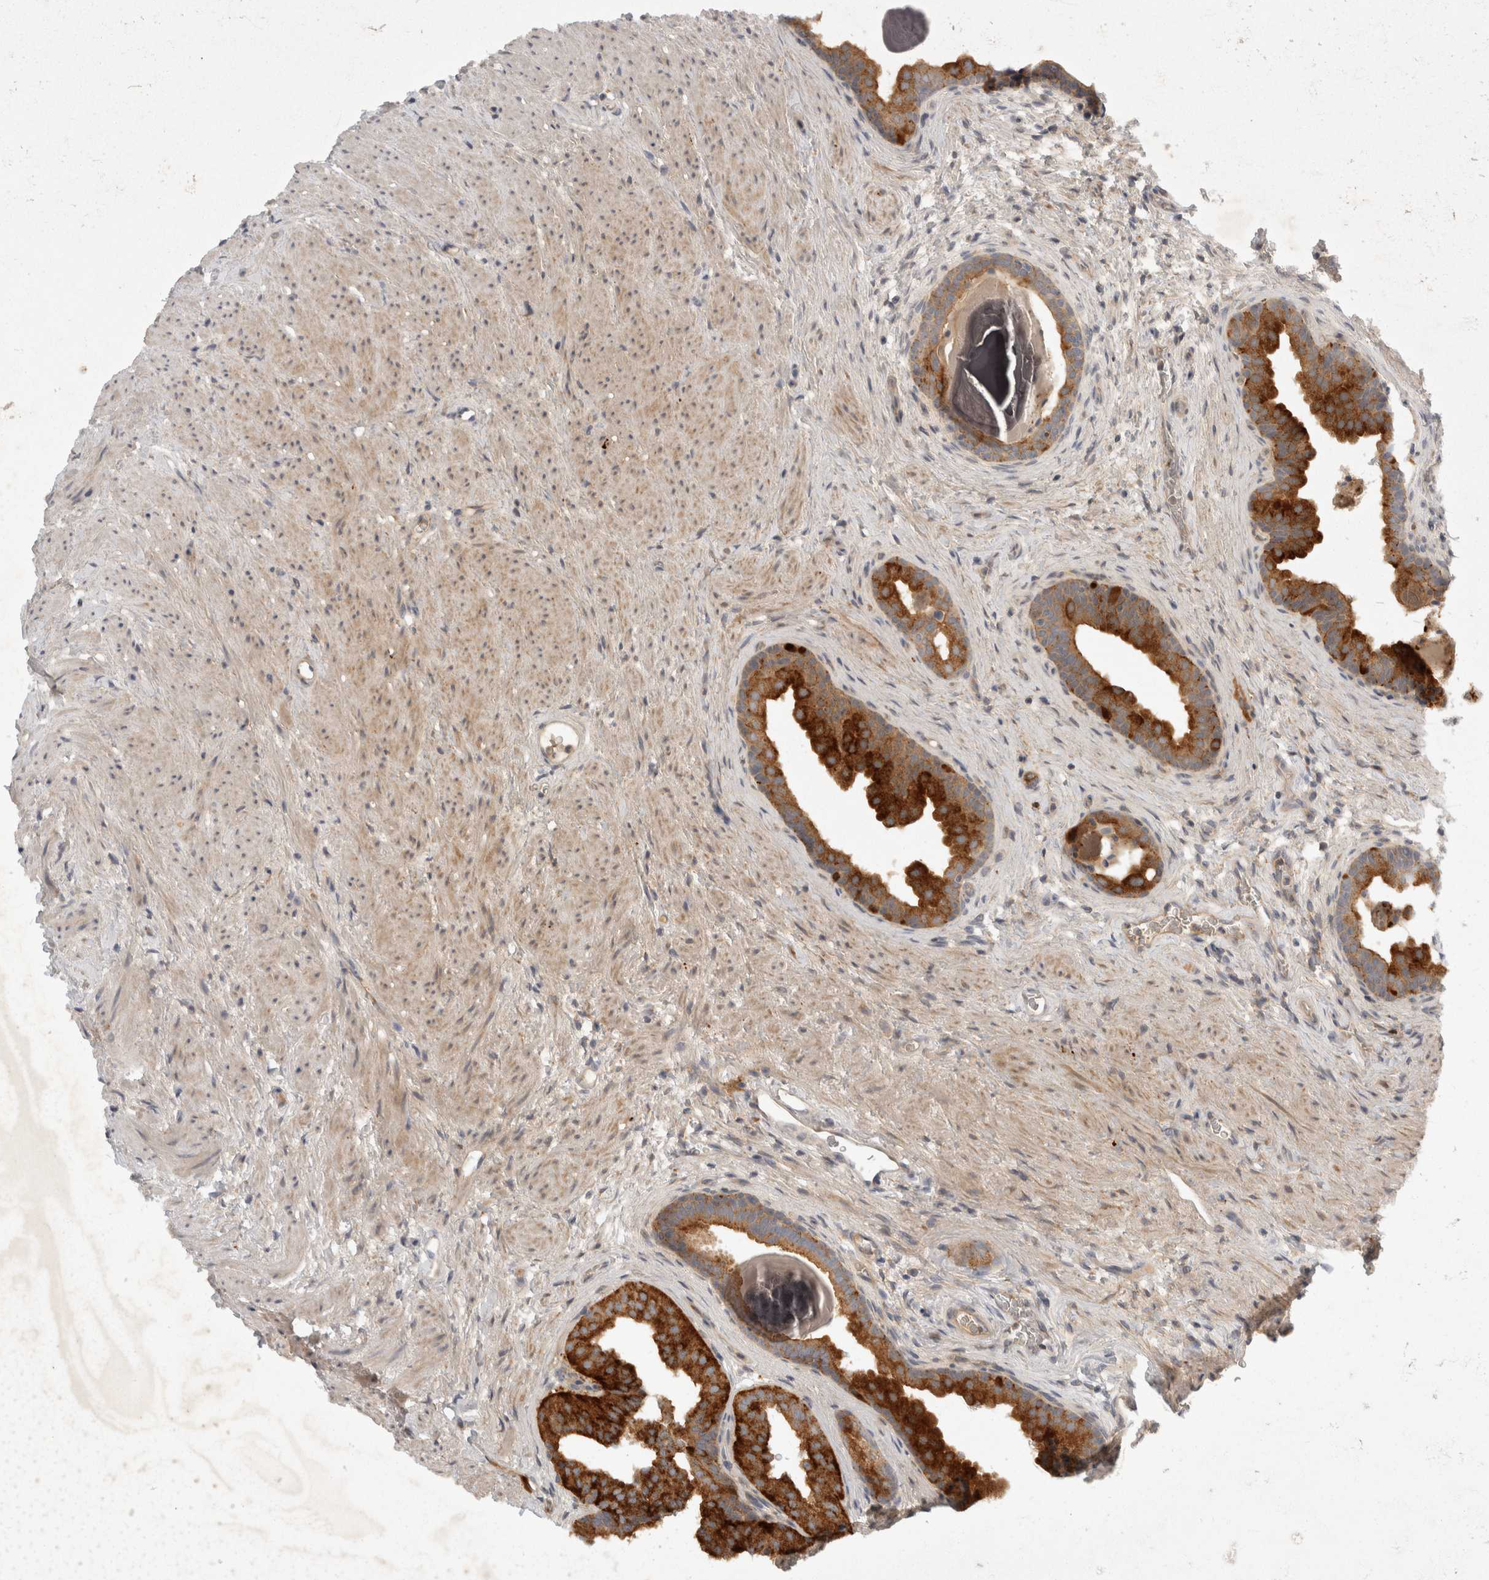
{"staining": {"intensity": "strong", "quantity": "25%-75%", "location": "cytoplasmic/membranous"}, "tissue": "prostate", "cell_type": "Glandular cells", "image_type": "normal", "snomed": [{"axis": "morphology", "description": "Normal tissue, NOS"}, {"axis": "topography", "description": "Prostate"}], "caption": "Immunohistochemistry of normal prostate shows high levels of strong cytoplasmic/membranous expression in about 25%-75% of glandular cells.", "gene": "TOM1L2", "patient": {"sex": "male", "age": 48}}